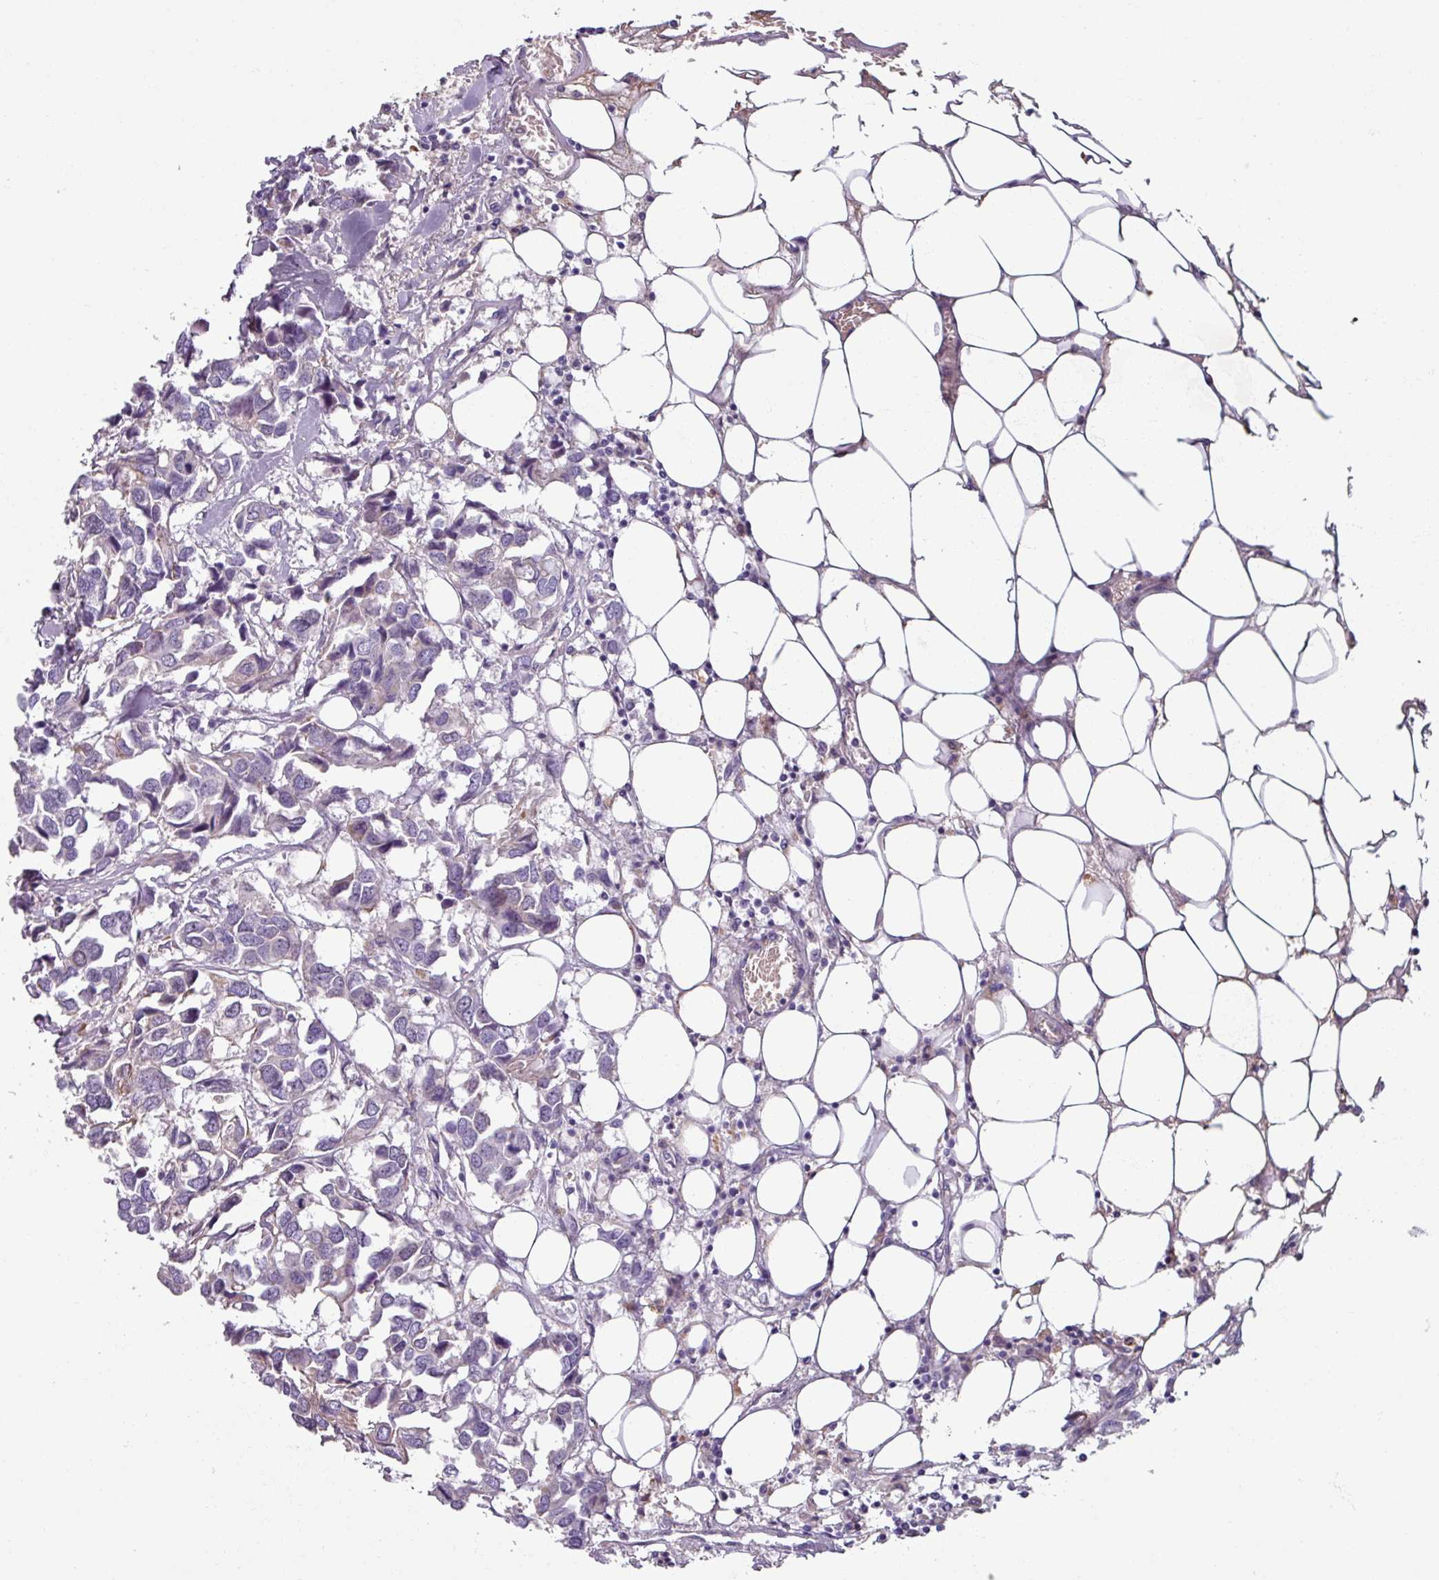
{"staining": {"intensity": "negative", "quantity": "none", "location": "none"}, "tissue": "breast cancer", "cell_type": "Tumor cells", "image_type": "cancer", "snomed": [{"axis": "morphology", "description": "Duct carcinoma"}, {"axis": "topography", "description": "Breast"}], "caption": "Infiltrating ductal carcinoma (breast) stained for a protein using immunohistochemistry exhibits no staining tumor cells.", "gene": "SPESP1", "patient": {"sex": "female", "age": 83}}